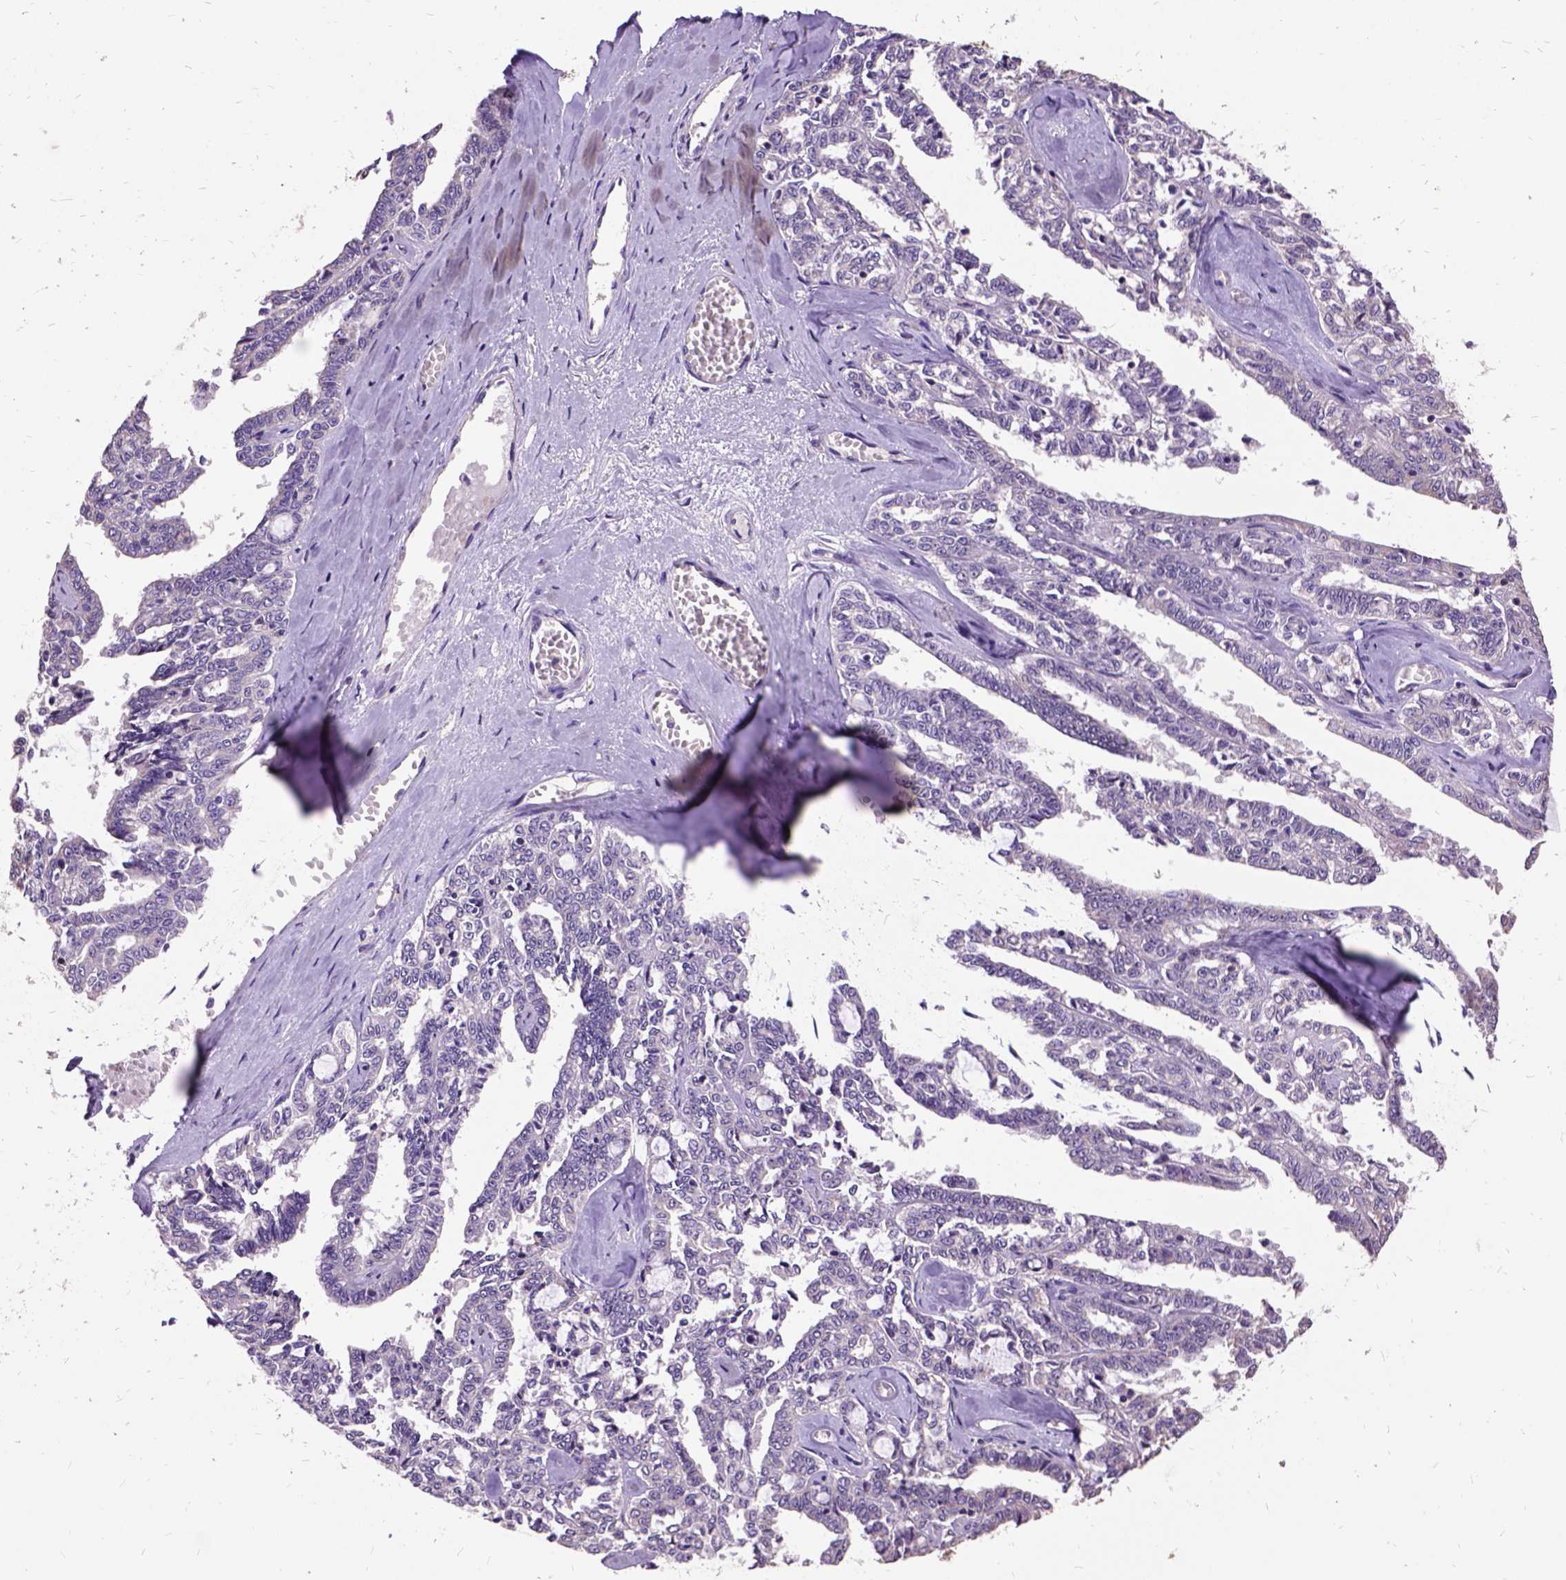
{"staining": {"intensity": "negative", "quantity": "none", "location": "none"}, "tissue": "ovarian cancer", "cell_type": "Tumor cells", "image_type": "cancer", "snomed": [{"axis": "morphology", "description": "Cystadenocarcinoma, serous, NOS"}, {"axis": "topography", "description": "Ovary"}], "caption": "A photomicrograph of ovarian cancer (serous cystadenocarcinoma) stained for a protein reveals no brown staining in tumor cells. Brightfield microscopy of immunohistochemistry (IHC) stained with DAB (brown) and hematoxylin (blue), captured at high magnification.", "gene": "DQX1", "patient": {"sex": "female", "age": 71}}